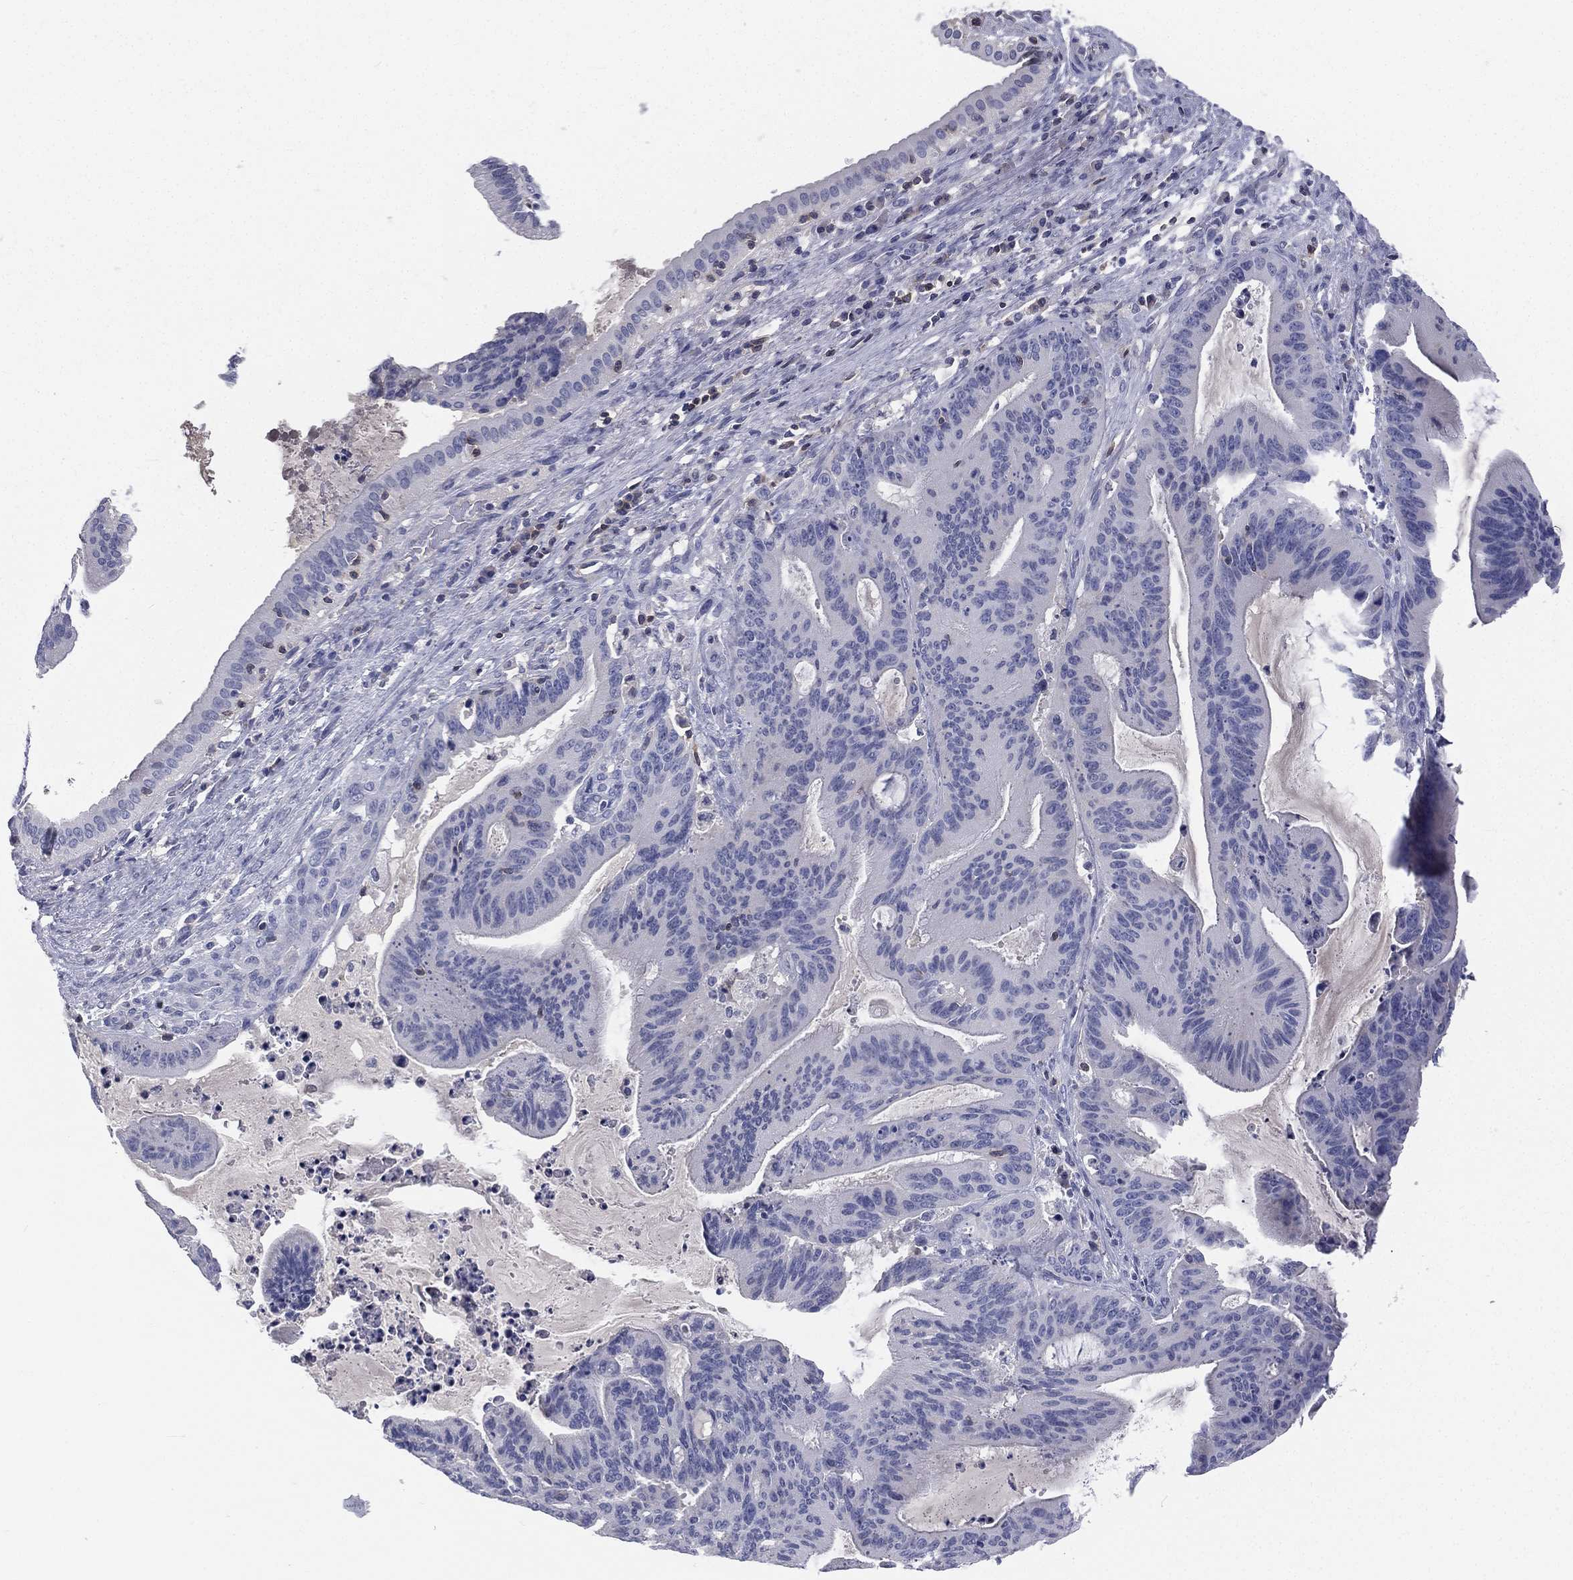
{"staining": {"intensity": "negative", "quantity": "none", "location": "none"}, "tissue": "liver cancer", "cell_type": "Tumor cells", "image_type": "cancer", "snomed": [{"axis": "morphology", "description": "Cholangiocarcinoma"}, {"axis": "topography", "description": "Liver"}], "caption": "This is an IHC histopathology image of liver cancer. There is no expression in tumor cells.", "gene": "CD3D", "patient": {"sex": "female", "age": 73}}